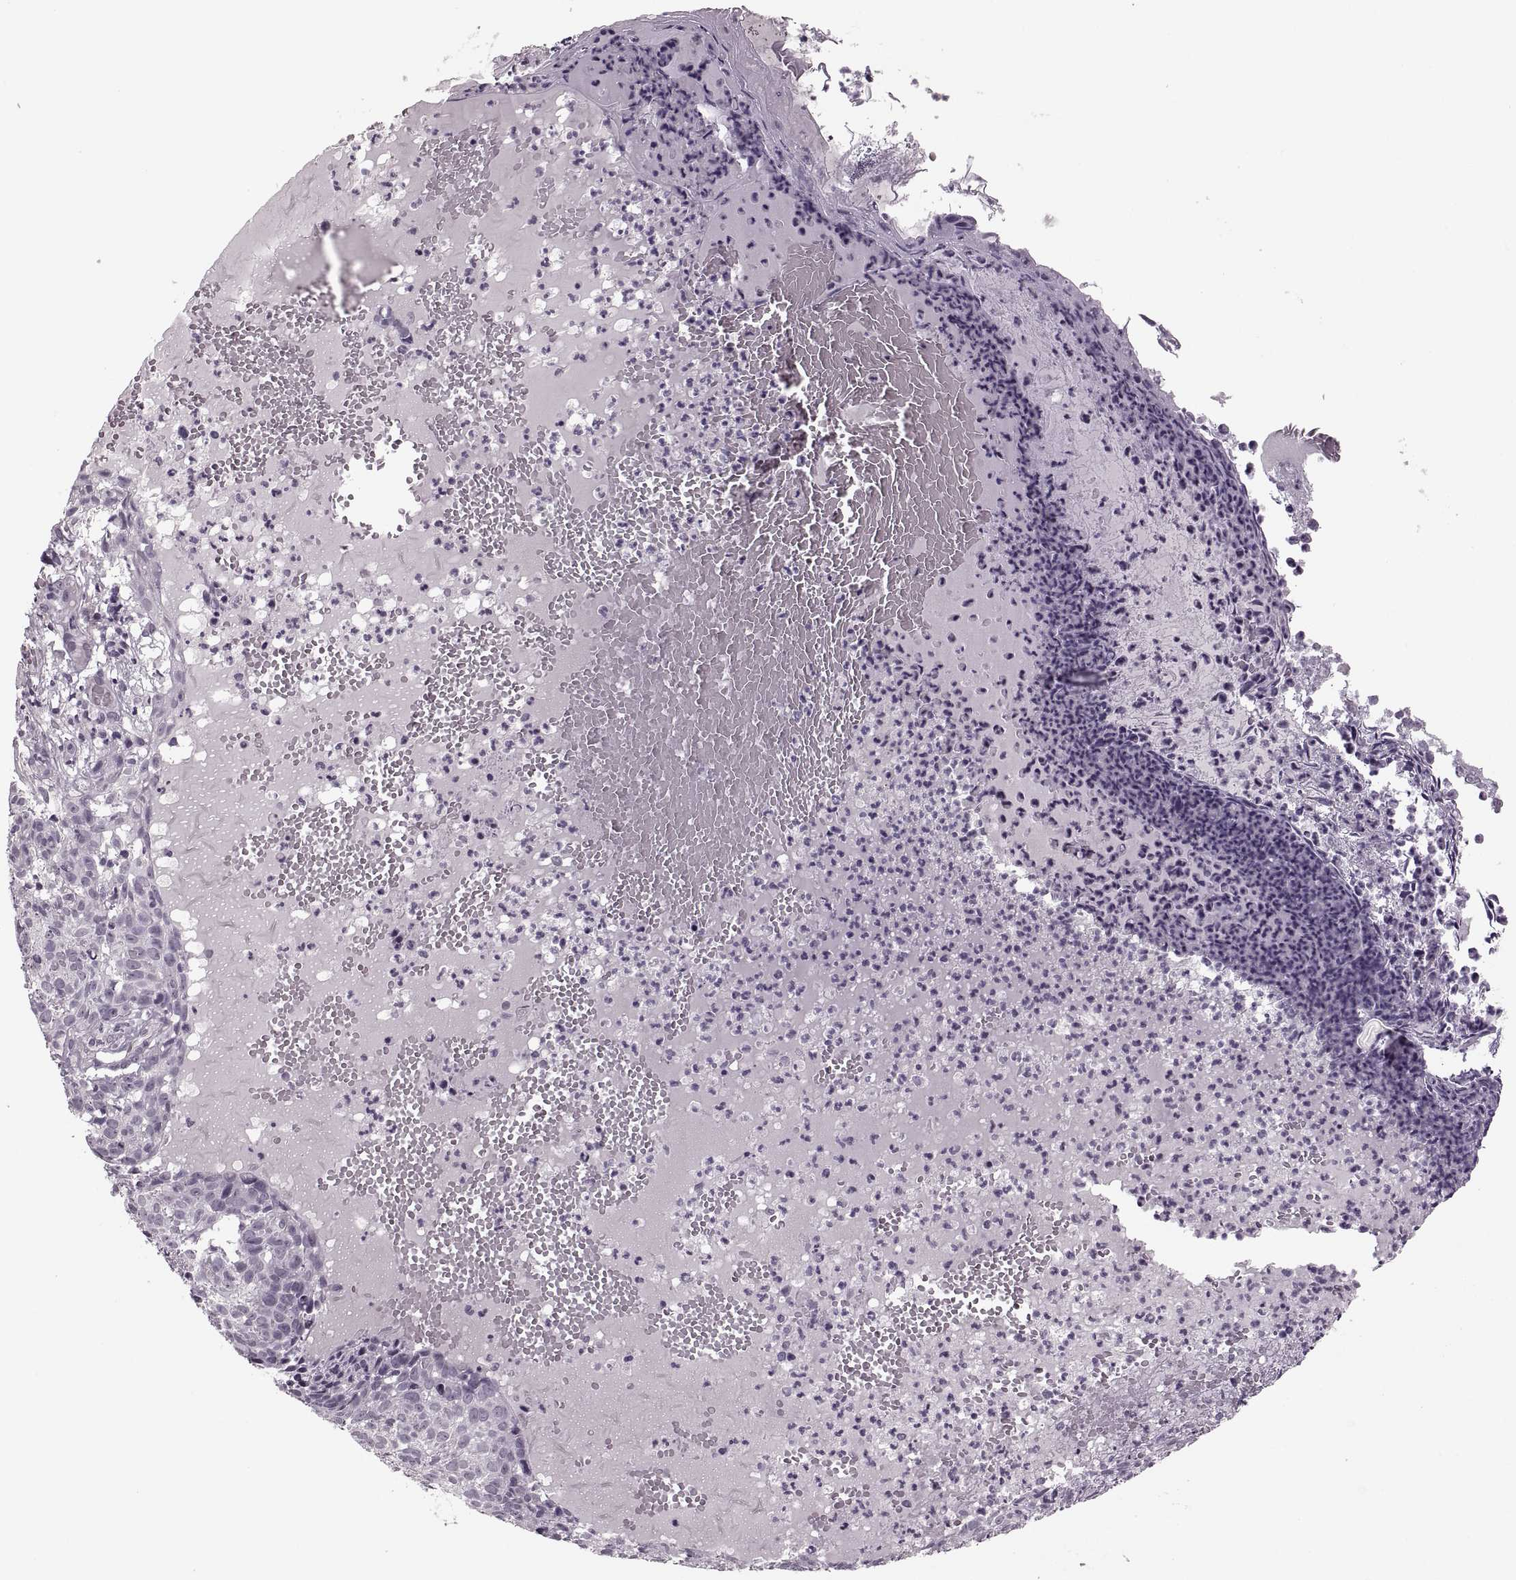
{"staining": {"intensity": "negative", "quantity": "none", "location": "none"}, "tissue": "skin cancer", "cell_type": "Tumor cells", "image_type": "cancer", "snomed": [{"axis": "morphology", "description": "Basal cell carcinoma"}, {"axis": "topography", "description": "Skin"}], "caption": "IHC histopathology image of neoplastic tissue: skin cancer (basal cell carcinoma) stained with DAB exhibits no significant protein expression in tumor cells.", "gene": "PAGE5", "patient": {"sex": "male", "age": 90}}